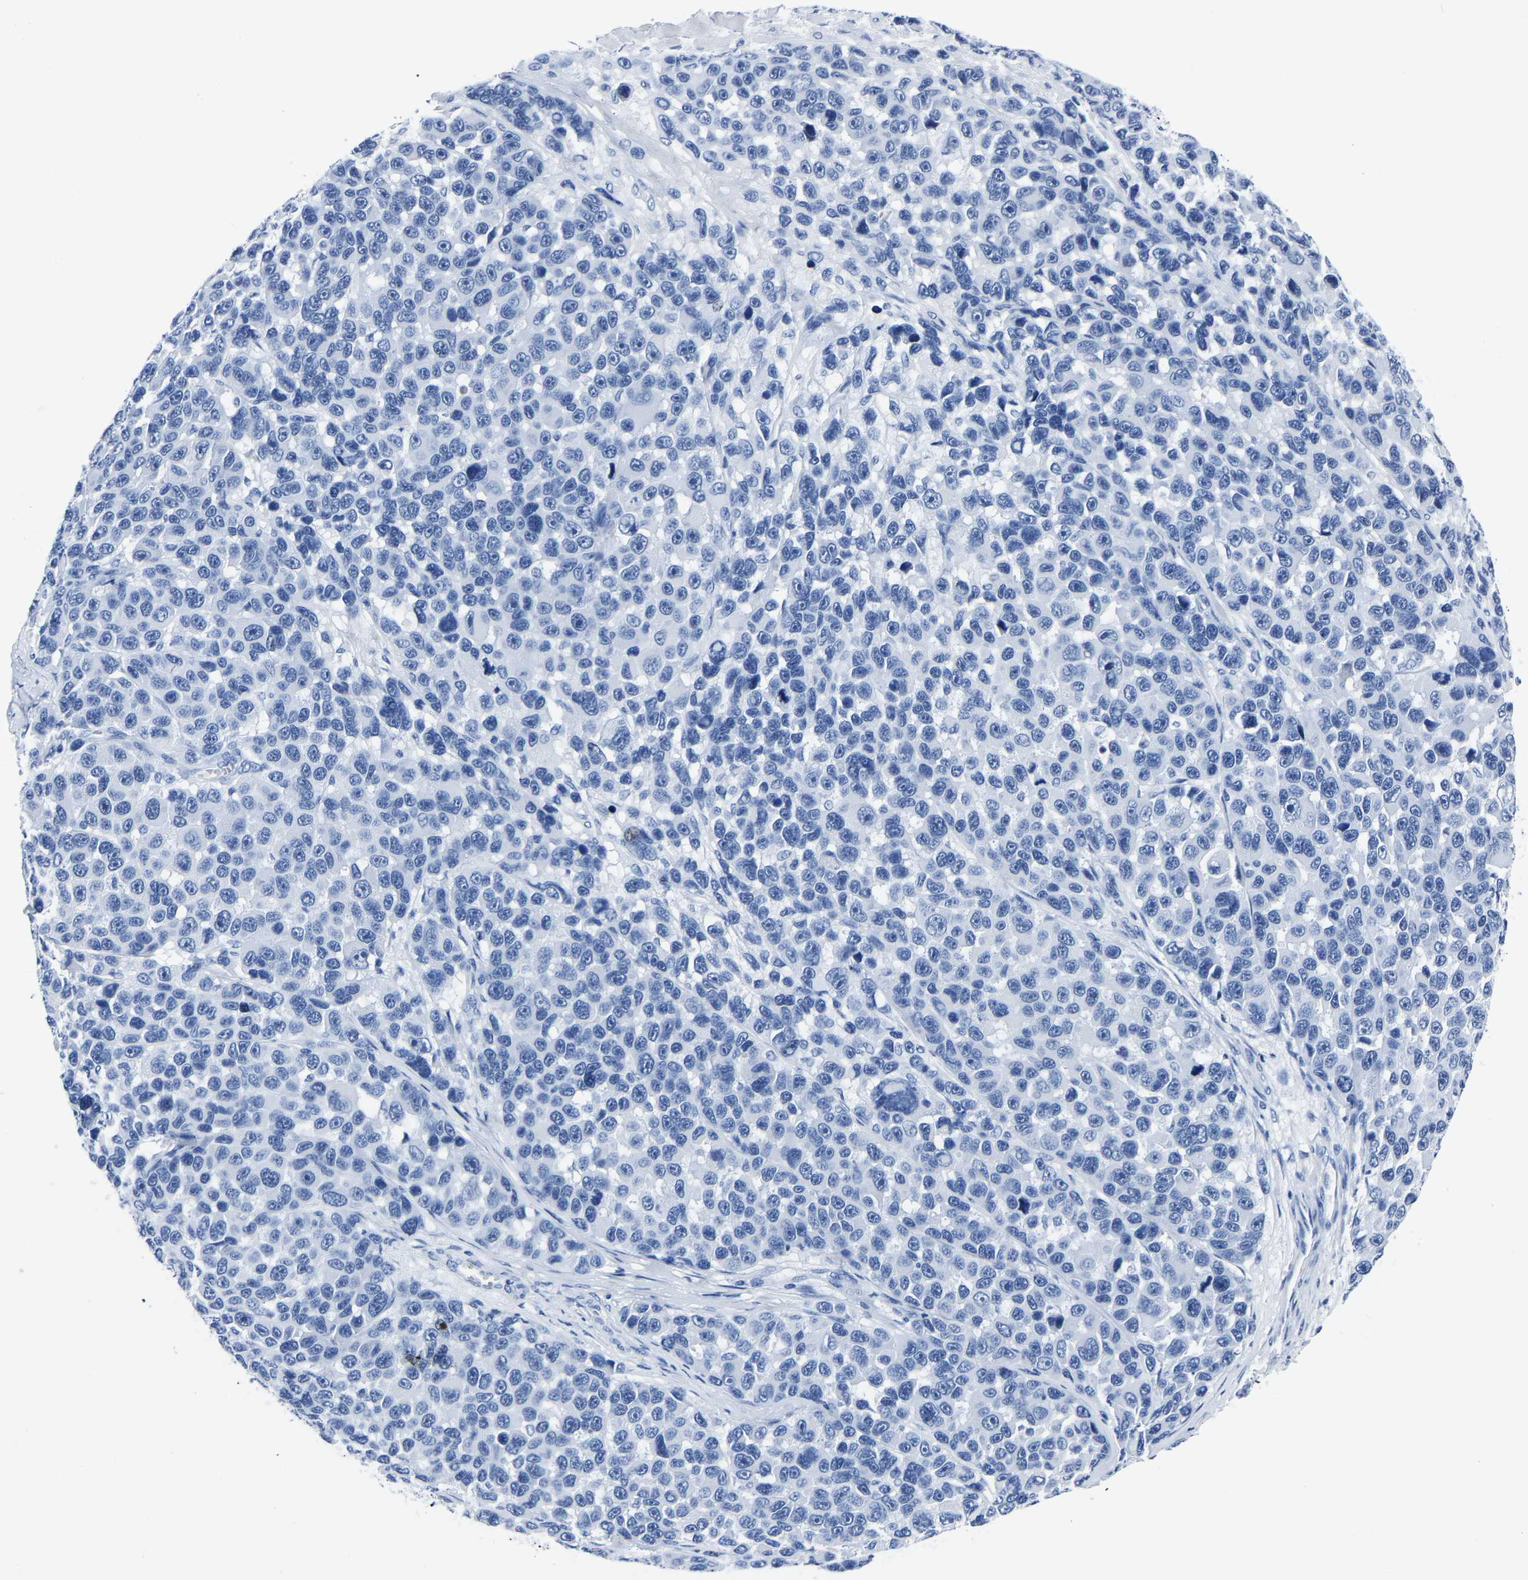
{"staining": {"intensity": "negative", "quantity": "none", "location": "none"}, "tissue": "melanoma", "cell_type": "Tumor cells", "image_type": "cancer", "snomed": [{"axis": "morphology", "description": "Malignant melanoma, NOS"}, {"axis": "topography", "description": "Skin"}], "caption": "Melanoma was stained to show a protein in brown. There is no significant expression in tumor cells.", "gene": "IMPG2", "patient": {"sex": "male", "age": 53}}